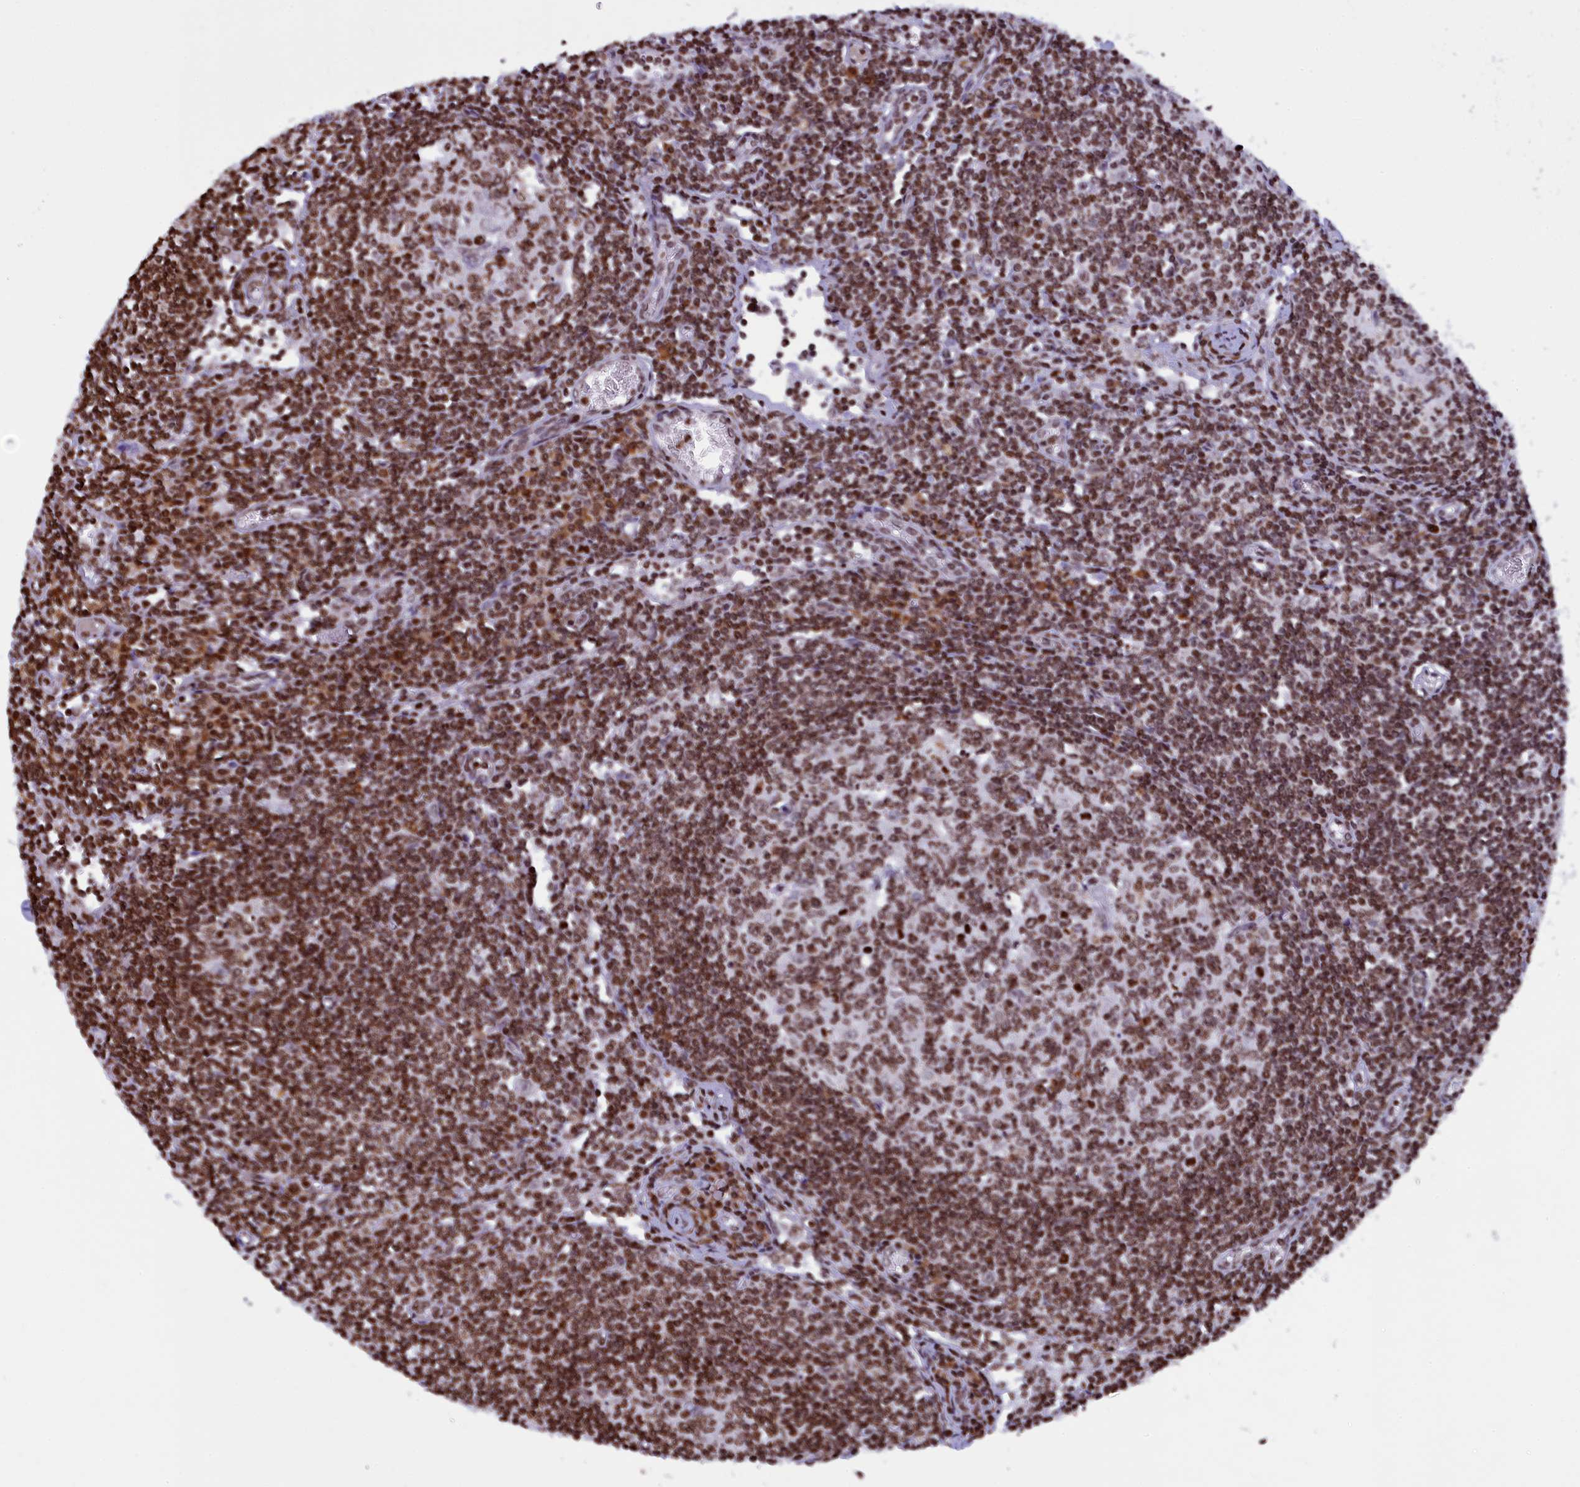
{"staining": {"intensity": "moderate", "quantity": ">75%", "location": "nuclear"}, "tissue": "lymph node", "cell_type": "Germinal center cells", "image_type": "normal", "snomed": [{"axis": "morphology", "description": "Normal tissue, NOS"}, {"axis": "topography", "description": "Lymph node"}], "caption": "Protein staining reveals moderate nuclear positivity in approximately >75% of germinal center cells in unremarkable lymph node. (DAB IHC, brown staining for protein, blue staining for nuclei).", "gene": "TIMM29", "patient": {"sex": "female", "age": 55}}